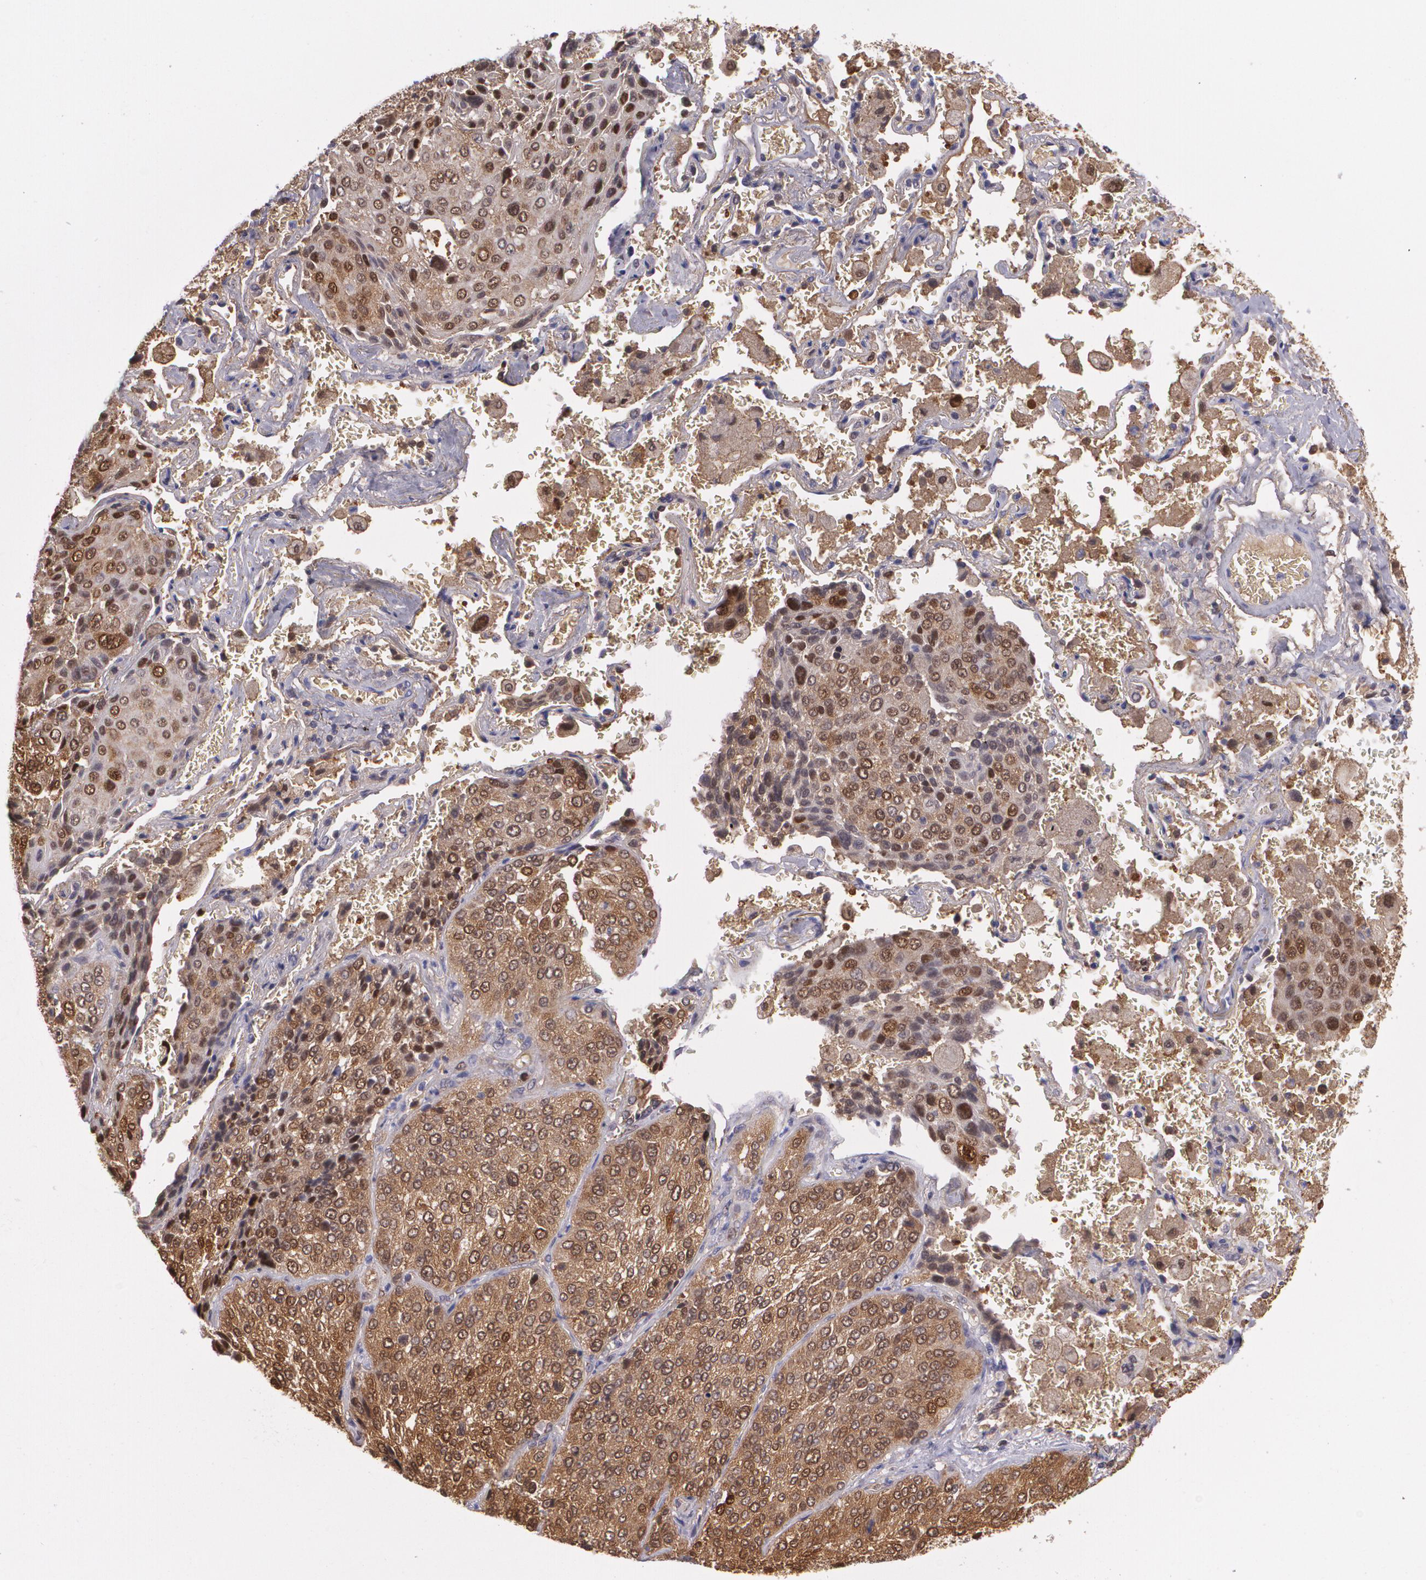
{"staining": {"intensity": "moderate", "quantity": "25%-75%", "location": "cytoplasmic/membranous"}, "tissue": "lung cancer", "cell_type": "Tumor cells", "image_type": "cancer", "snomed": [{"axis": "morphology", "description": "Squamous cell carcinoma, NOS"}, {"axis": "topography", "description": "Lung"}], "caption": "IHC staining of lung cancer, which reveals medium levels of moderate cytoplasmic/membranous positivity in approximately 25%-75% of tumor cells indicating moderate cytoplasmic/membranous protein expression. The staining was performed using DAB (brown) for protein detection and nuclei were counterstained in hematoxylin (blue).", "gene": "HSPH1", "patient": {"sex": "male", "age": 54}}